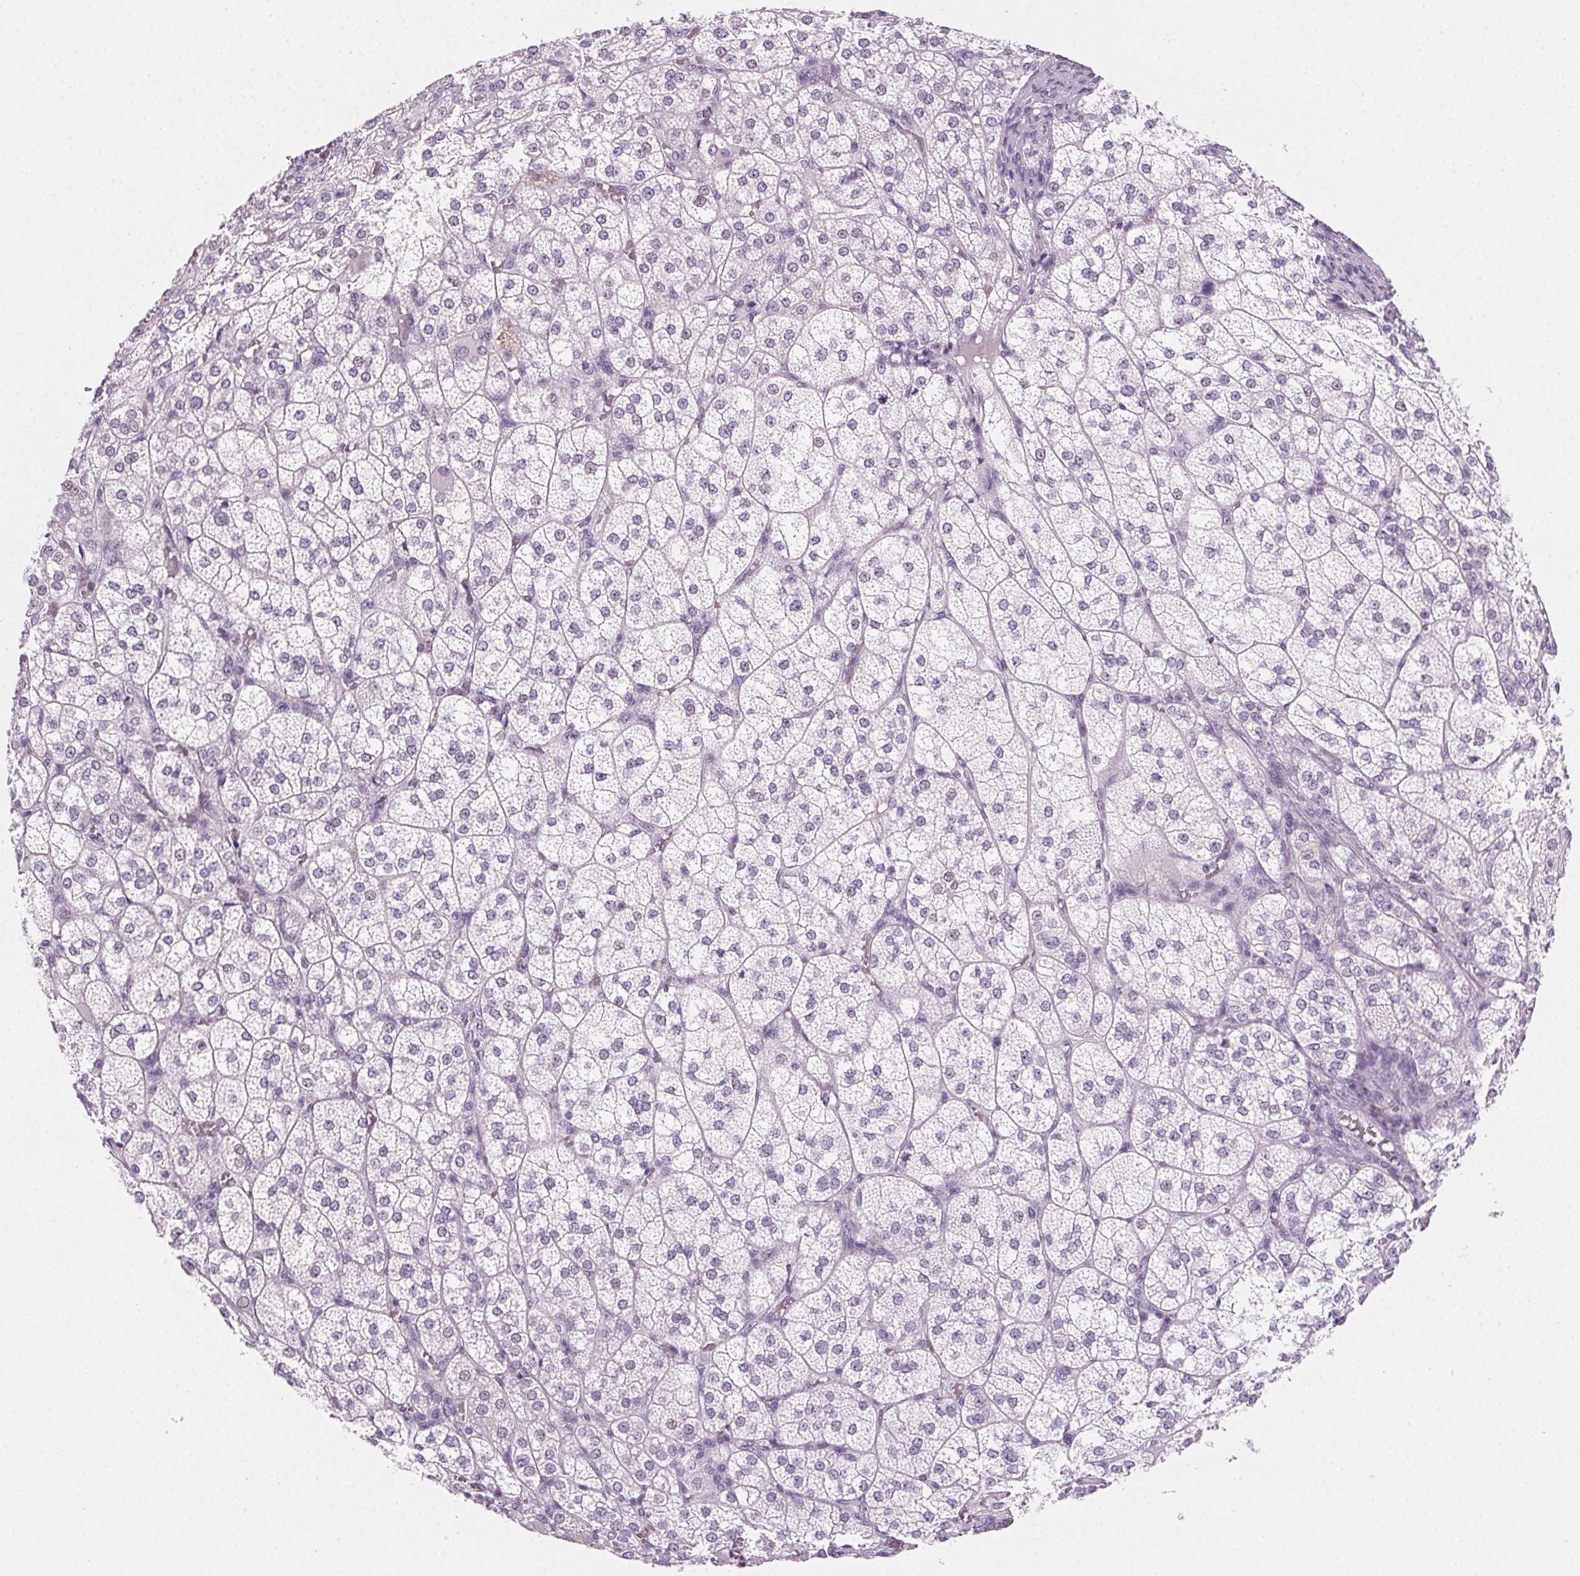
{"staining": {"intensity": "negative", "quantity": "none", "location": "none"}, "tissue": "adrenal gland", "cell_type": "Glandular cells", "image_type": "normal", "snomed": [{"axis": "morphology", "description": "Normal tissue, NOS"}, {"axis": "topography", "description": "Adrenal gland"}], "caption": "Normal adrenal gland was stained to show a protein in brown. There is no significant staining in glandular cells. The staining is performed using DAB brown chromogen with nuclei counter-stained in using hematoxylin.", "gene": "PRSS1", "patient": {"sex": "female", "age": 60}}